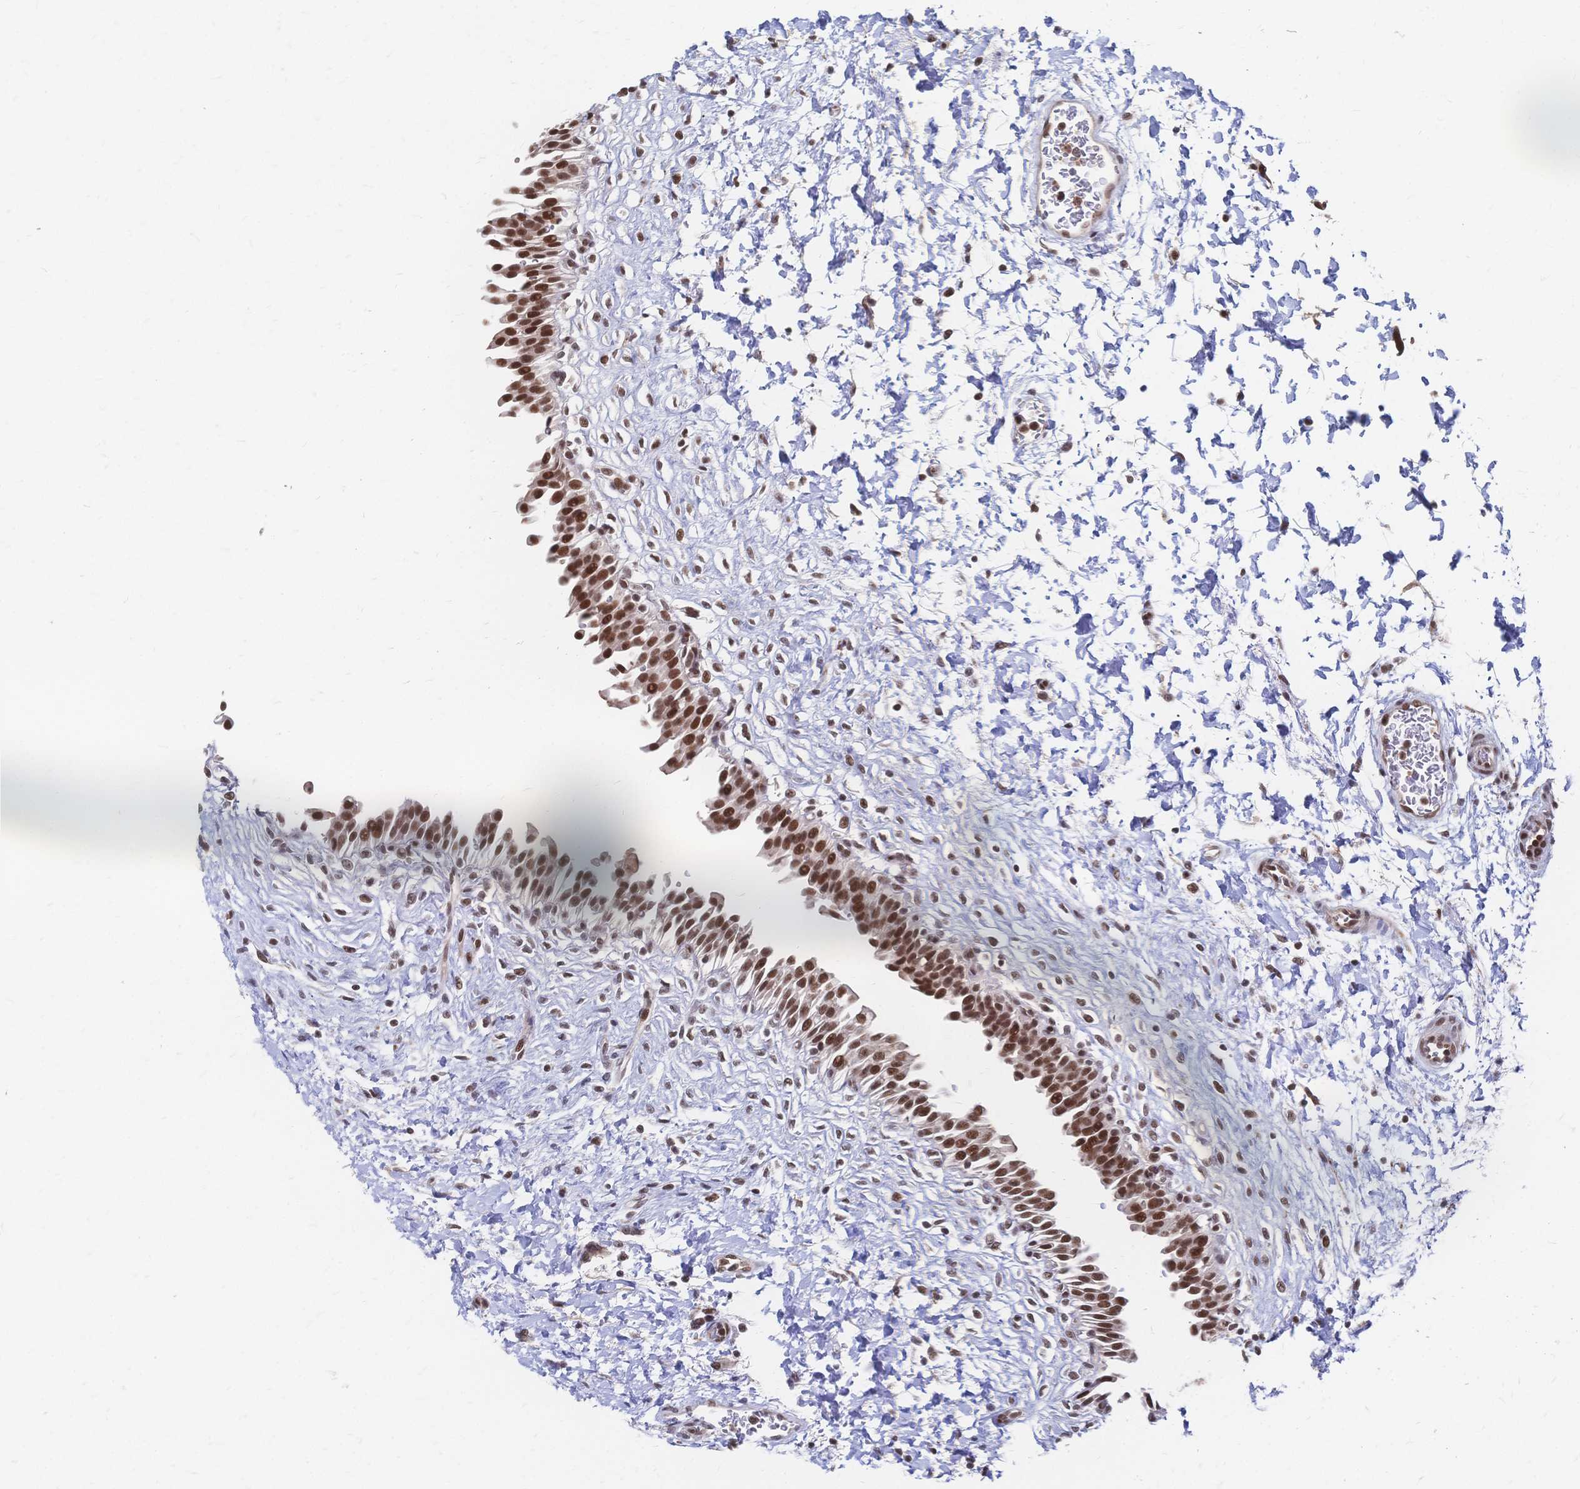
{"staining": {"intensity": "strong", "quantity": ">75%", "location": "nuclear"}, "tissue": "urinary bladder", "cell_type": "Urothelial cells", "image_type": "normal", "snomed": [{"axis": "morphology", "description": "Normal tissue, NOS"}, {"axis": "topography", "description": "Urinary bladder"}], "caption": "Protein expression analysis of normal urinary bladder demonstrates strong nuclear expression in about >75% of urothelial cells.", "gene": "NELFA", "patient": {"sex": "male", "age": 37}}